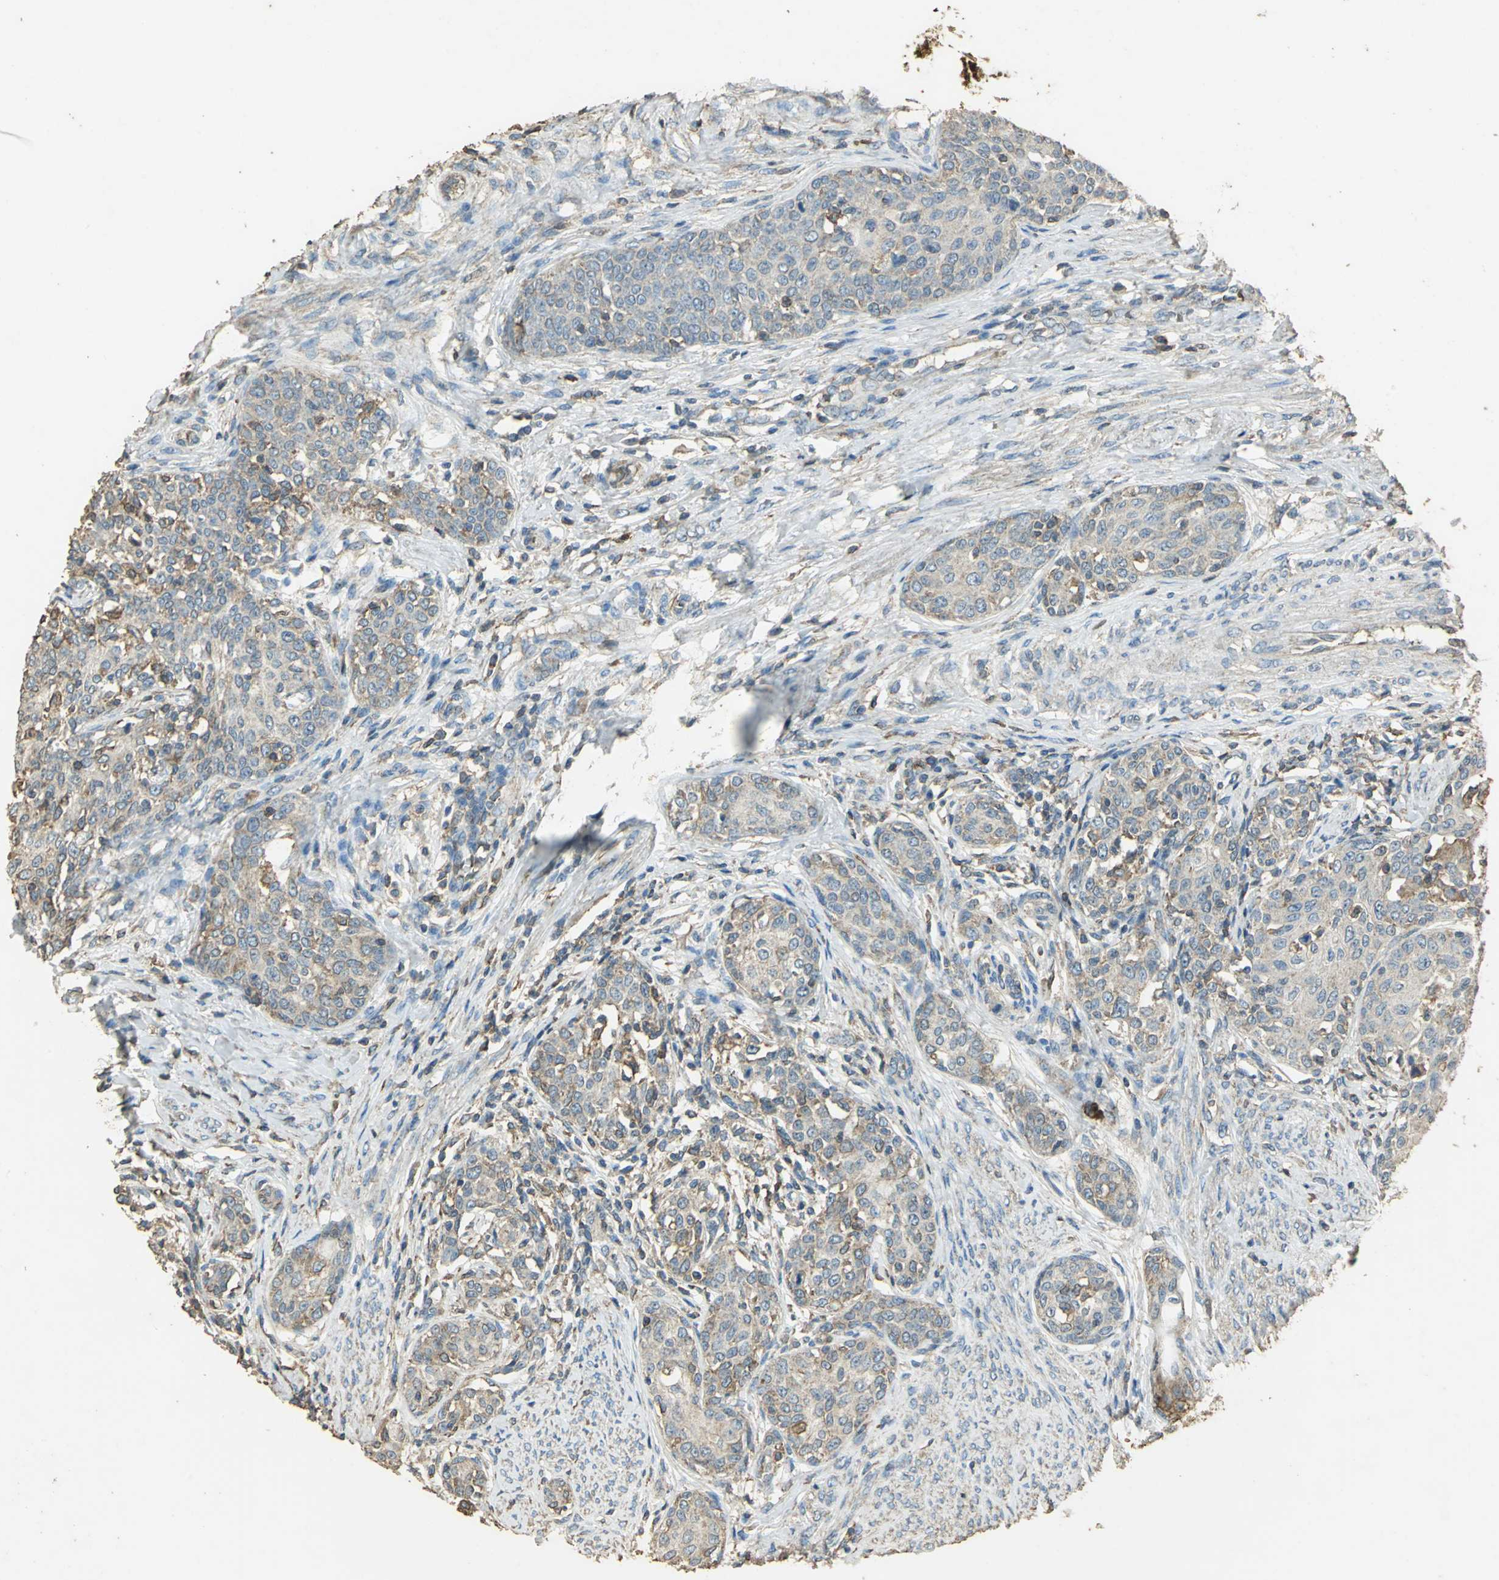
{"staining": {"intensity": "weak", "quantity": ">75%", "location": "cytoplasmic/membranous"}, "tissue": "cervical cancer", "cell_type": "Tumor cells", "image_type": "cancer", "snomed": [{"axis": "morphology", "description": "Squamous cell carcinoma, NOS"}, {"axis": "morphology", "description": "Adenocarcinoma, NOS"}, {"axis": "topography", "description": "Cervix"}], "caption": "Immunohistochemical staining of cervical cancer shows weak cytoplasmic/membranous protein expression in approximately >75% of tumor cells.", "gene": "TRAPPC2", "patient": {"sex": "female", "age": 52}}